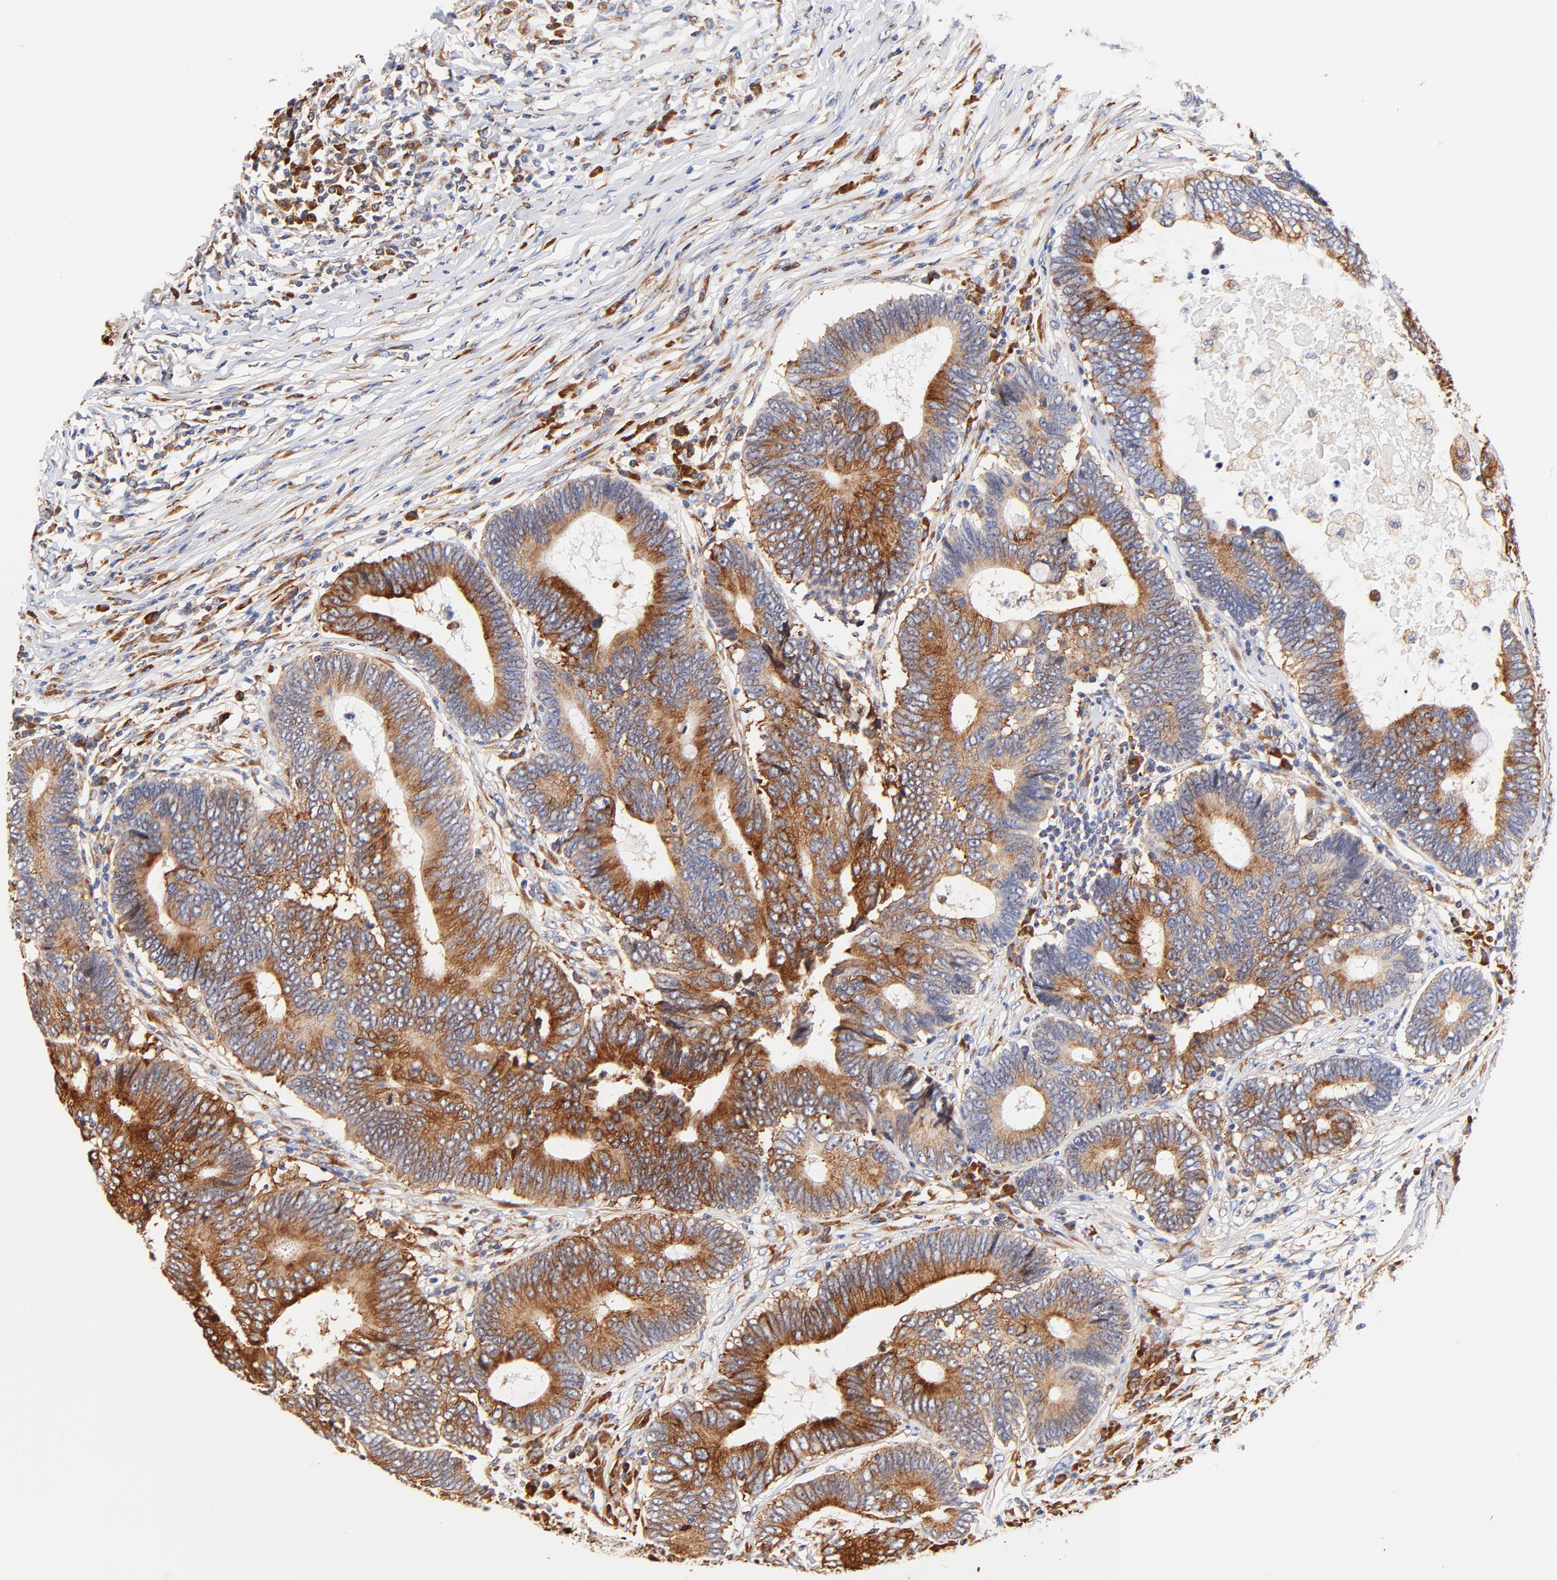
{"staining": {"intensity": "strong", "quantity": ">75%", "location": "cytoplasmic/membranous"}, "tissue": "colorectal cancer", "cell_type": "Tumor cells", "image_type": "cancer", "snomed": [{"axis": "morphology", "description": "Adenocarcinoma, NOS"}, {"axis": "topography", "description": "Colon"}], "caption": "An immunohistochemistry (IHC) image of neoplastic tissue is shown. Protein staining in brown highlights strong cytoplasmic/membranous positivity in adenocarcinoma (colorectal) within tumor cells.", "gene": "RPL27", "patient": {"sex": "female", "age": 78}}